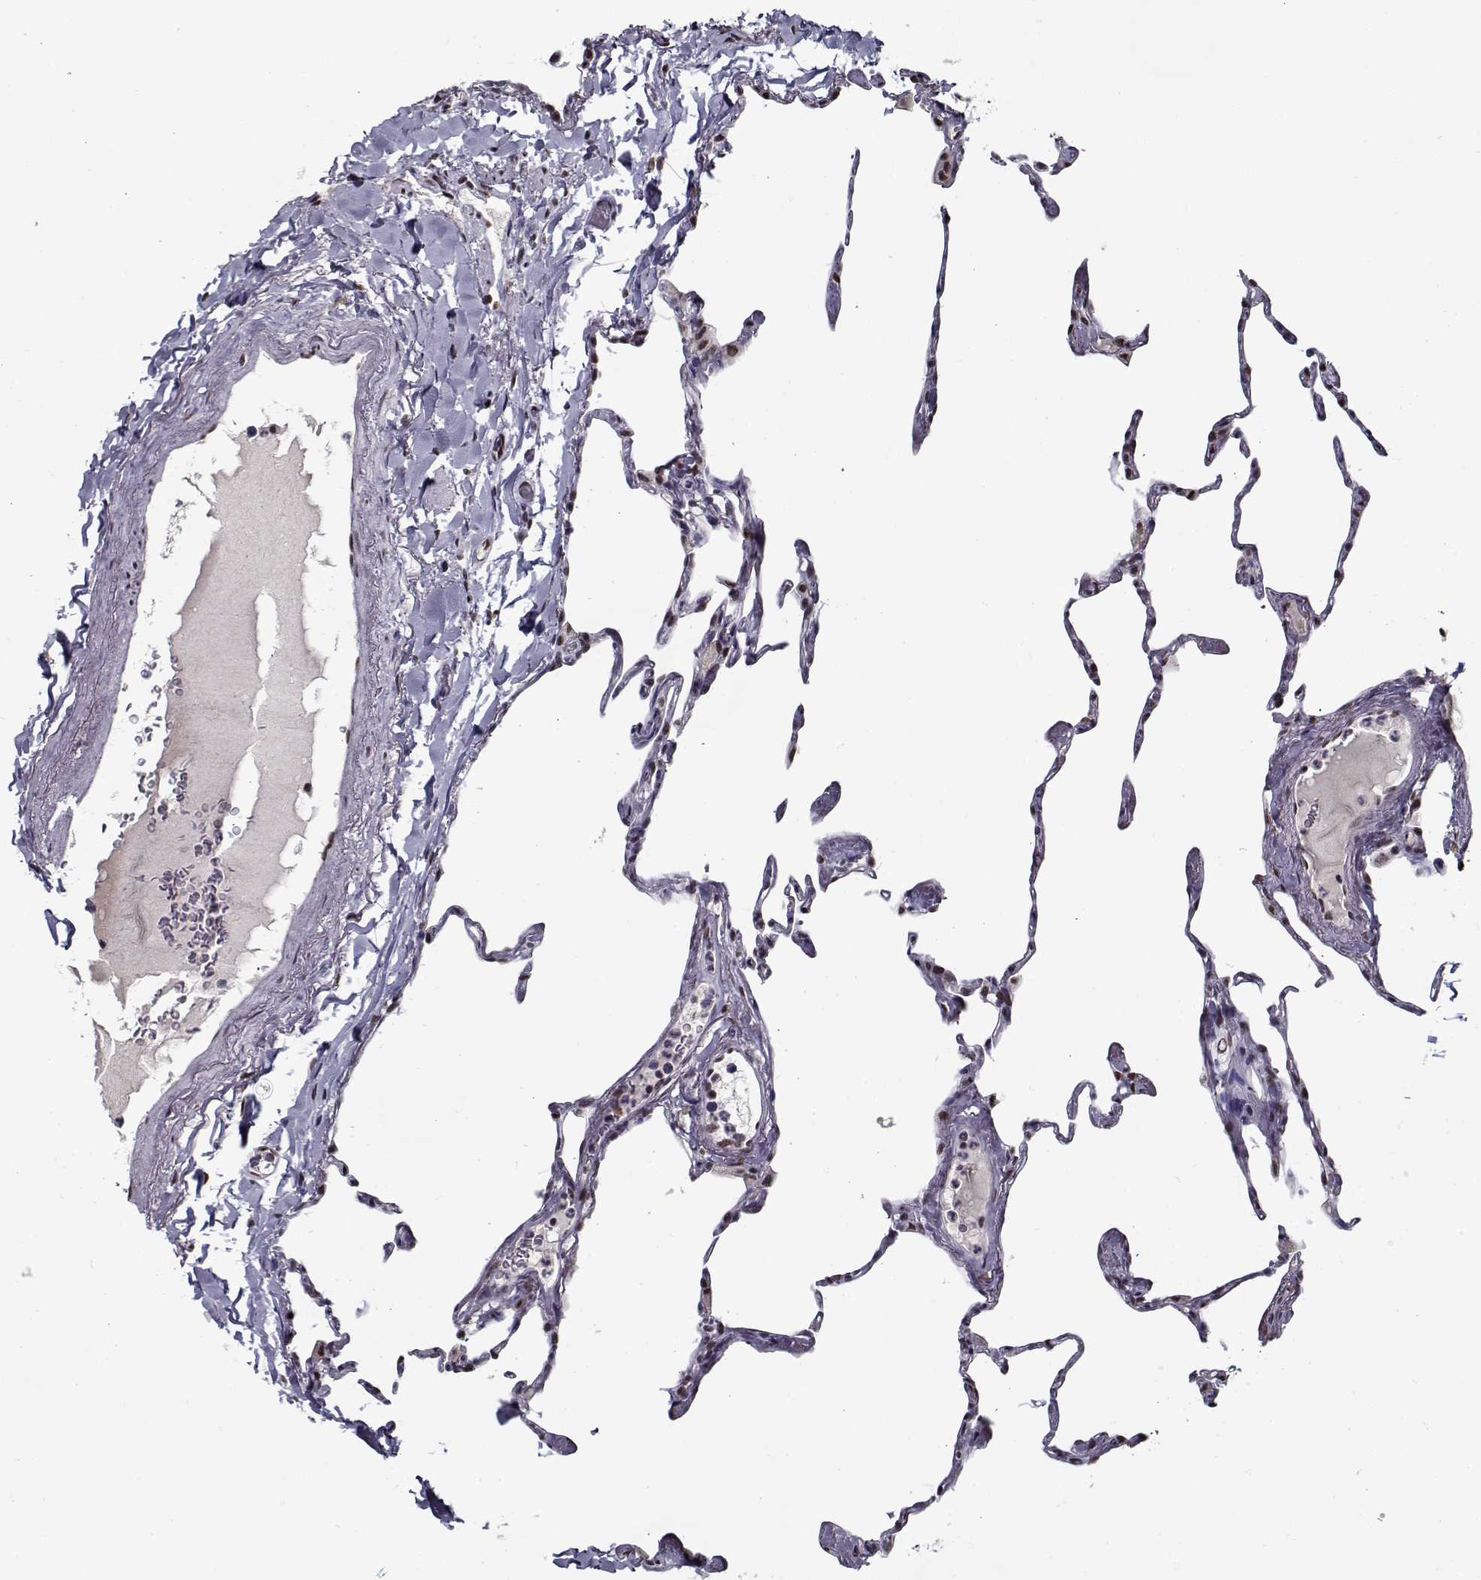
{"staining": {"intensity": "moderate", "quantity": "25%-75%", "location": "nuclear"}, "tissue": "lung", "cell_type": "Alveolar cells", "image_type": "normal", "snomed": [{"axis": "morphology", "description": "Normal tissue, NOS"}, {"axis": "topography", "description": "Lung"}], "caption": "Immunohistochemistry (IHC) of unremarkable human lung demonstrates medium levels of moderate nuclear staining in about 25%-75% of alveolar cells.", "gene": "PRMT1", "patient": {"sex": "male", "age": 65}}